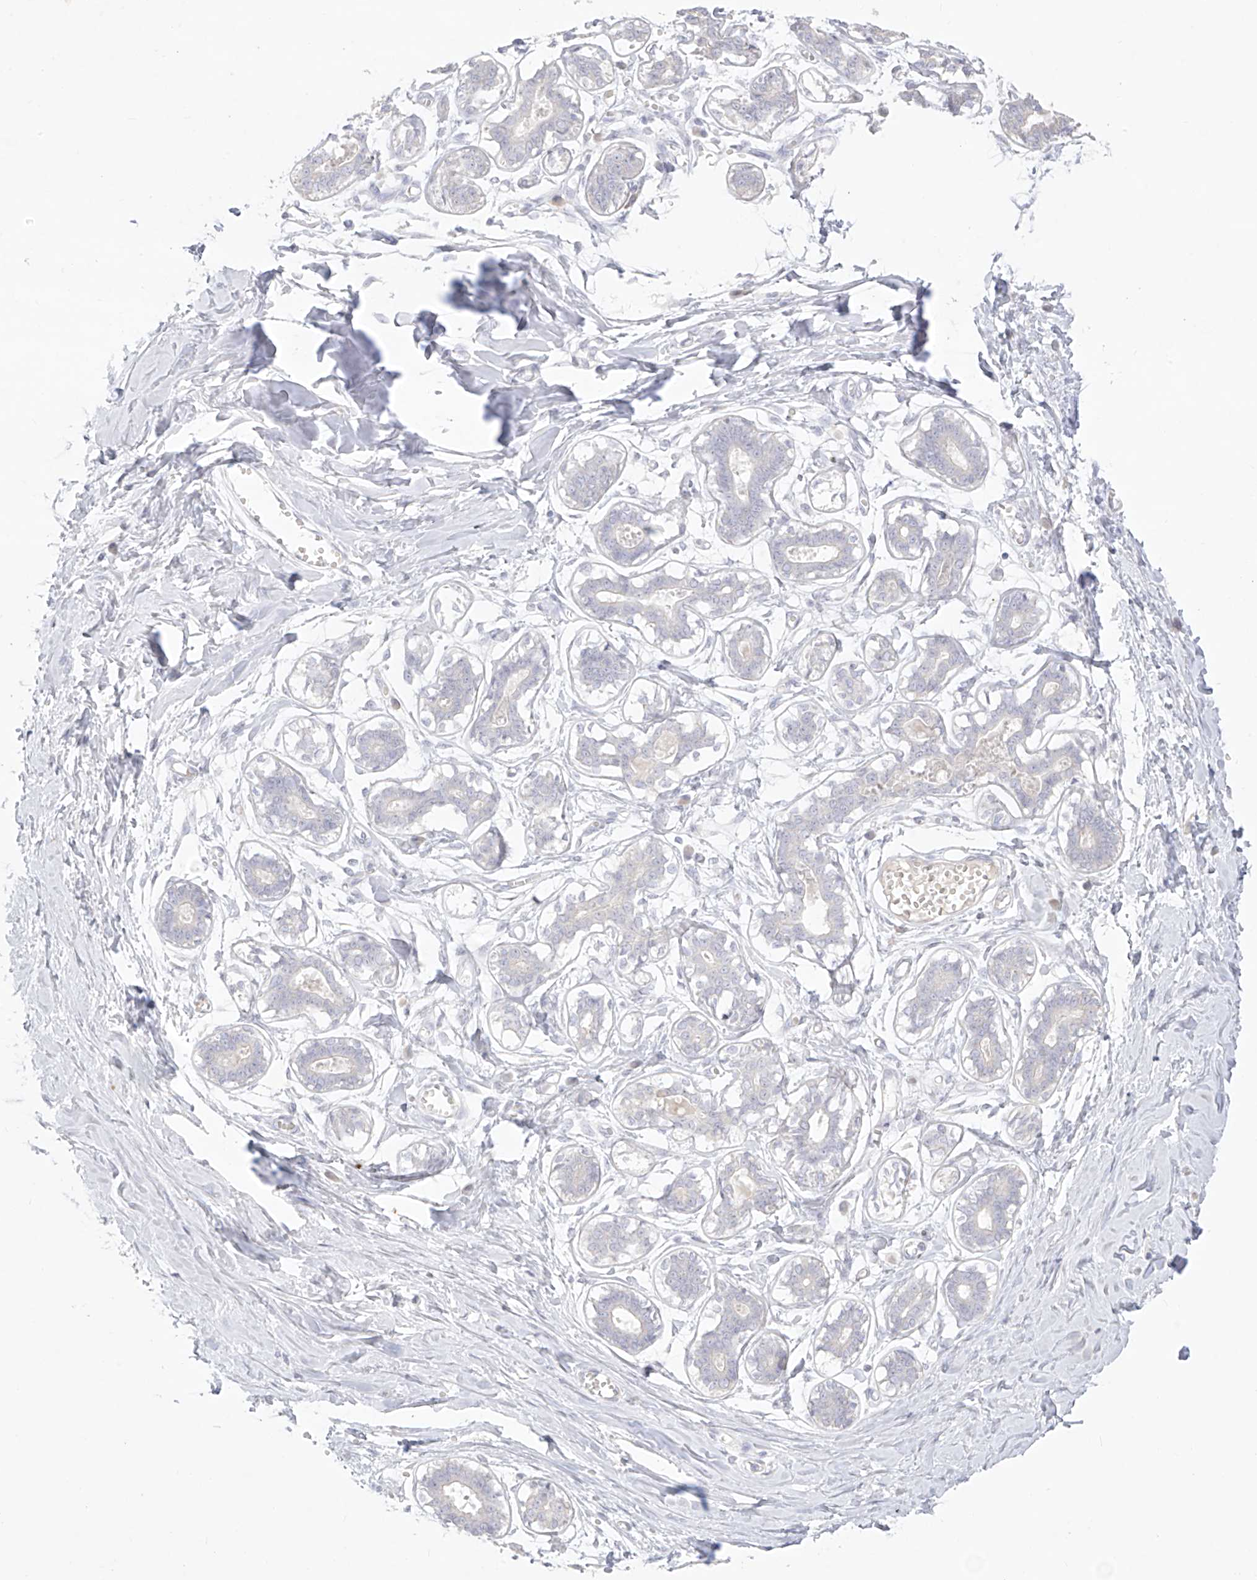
{"staining": {"intensity": "negative", "quantity": "none", "location": "none"}, "tissue": "breast", "cell_type": "Adipocytes", "image_type": "normal", "snomed": [{"axis": "morphology", "description": "Normal tissue, NOS"}, {"axis": "topography", "description": "Breast"}], "caption": "The photomicrograph demonstrates no staining of adipocytes in normal breast.", "gene": "TGM4", "patient": {"sex": "female", "age": 27}}